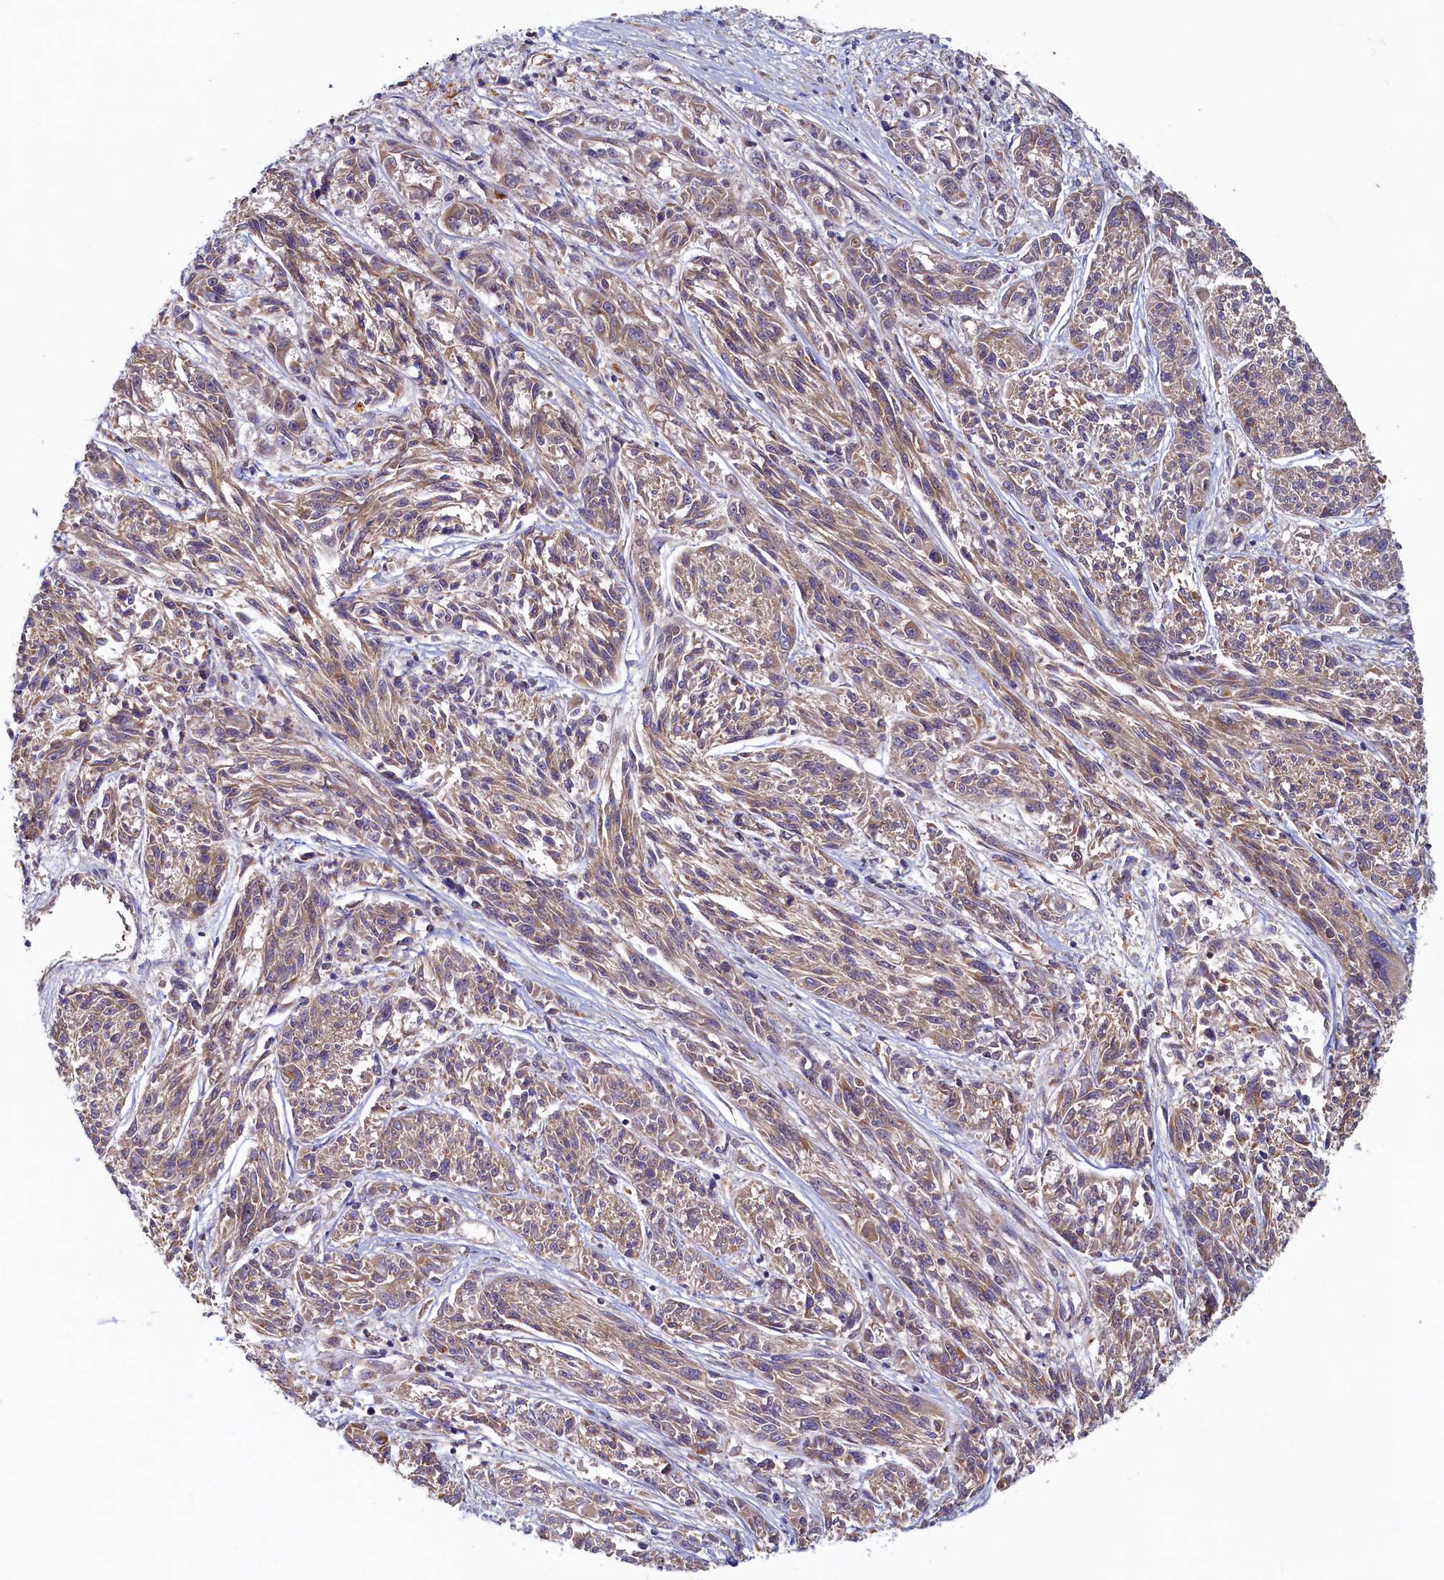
{"staining": {"intensity": "weak", "quantity": "25%-75%", "location": "cytoplasmic/membranous"}, "tissue": "melanoma", "cell_type": "Tumor cells", "image_type": "cancer", "snomed": [{"axis": "morphology", "description": "Malignant melanoma, NOS"}, {"axis": "topography", "description": "Skin"}], "caption": "Protein analysis of malignant melanoma tissue shows weak cytoplasmic/membranous positivity in approximately 25%-75% of tumor cells.", "gene": "STX12", "patient": {"sex": "male", "age": 53}}